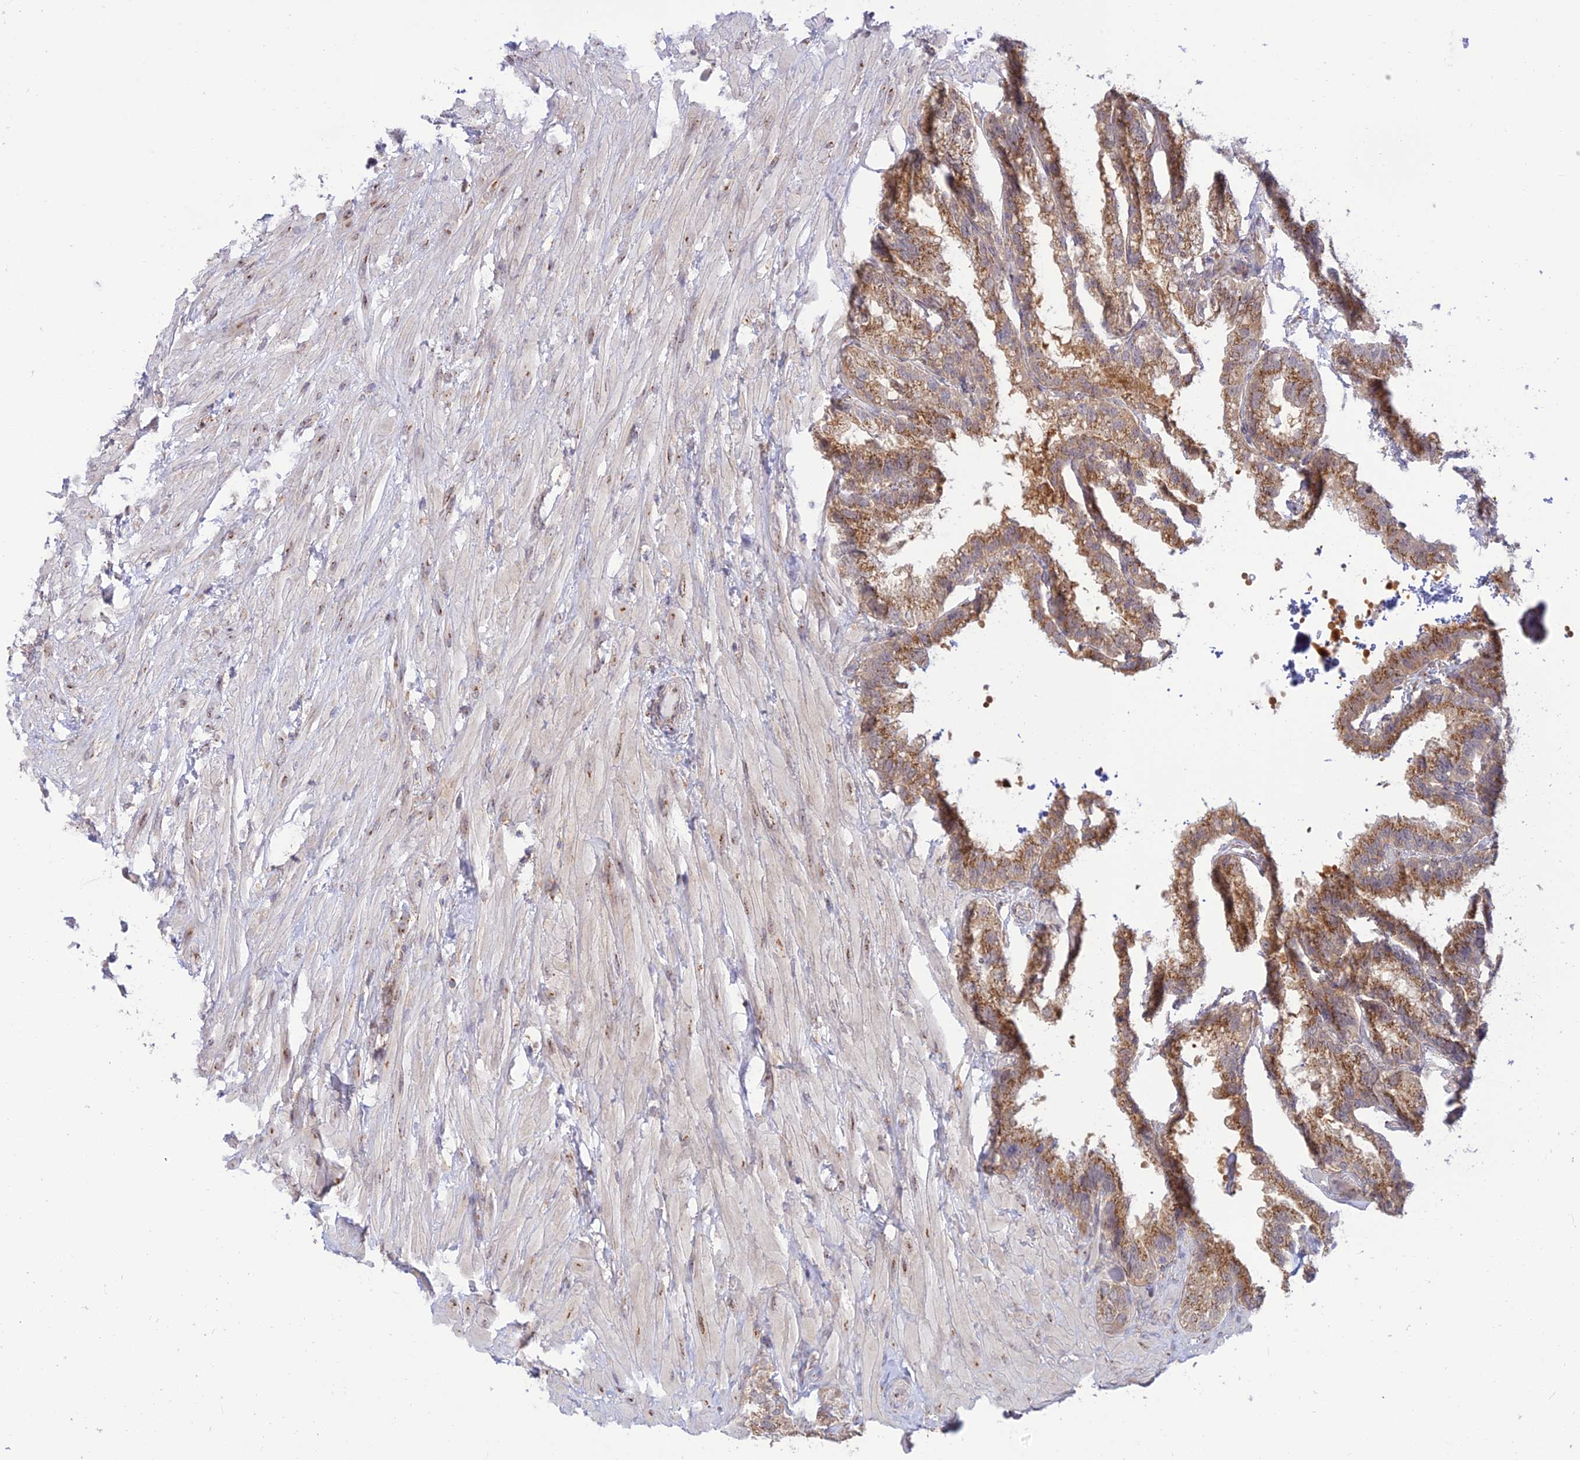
{"staining": {"intensity": "moderate", "quantity": ">75%", "location": "cytoplasmic/membranous"}, "tissue": "seminal vesicle", "cell_type": "Glandular cells", "image_type": "normal", "snomed": [{"axis": "morphology", "description": "Normal tissue, NOS"}, {"axis": "topography", "description": "Seminal veicle"}], "caption": "Immunohistochemical staining of normal human seminal vesicle exhibits medium levels of moderate cytoplasmic/membranous staining in about >75% of glandular cells. The protein of interest is stained brown, and the nuclei are stained in blue (DAB (3,3'-diaminobenzidine) IHC with brightfield microscopy, high magnification).", "gene": "GOLGA3", "patient": {"sex": "male", "age": 68}}